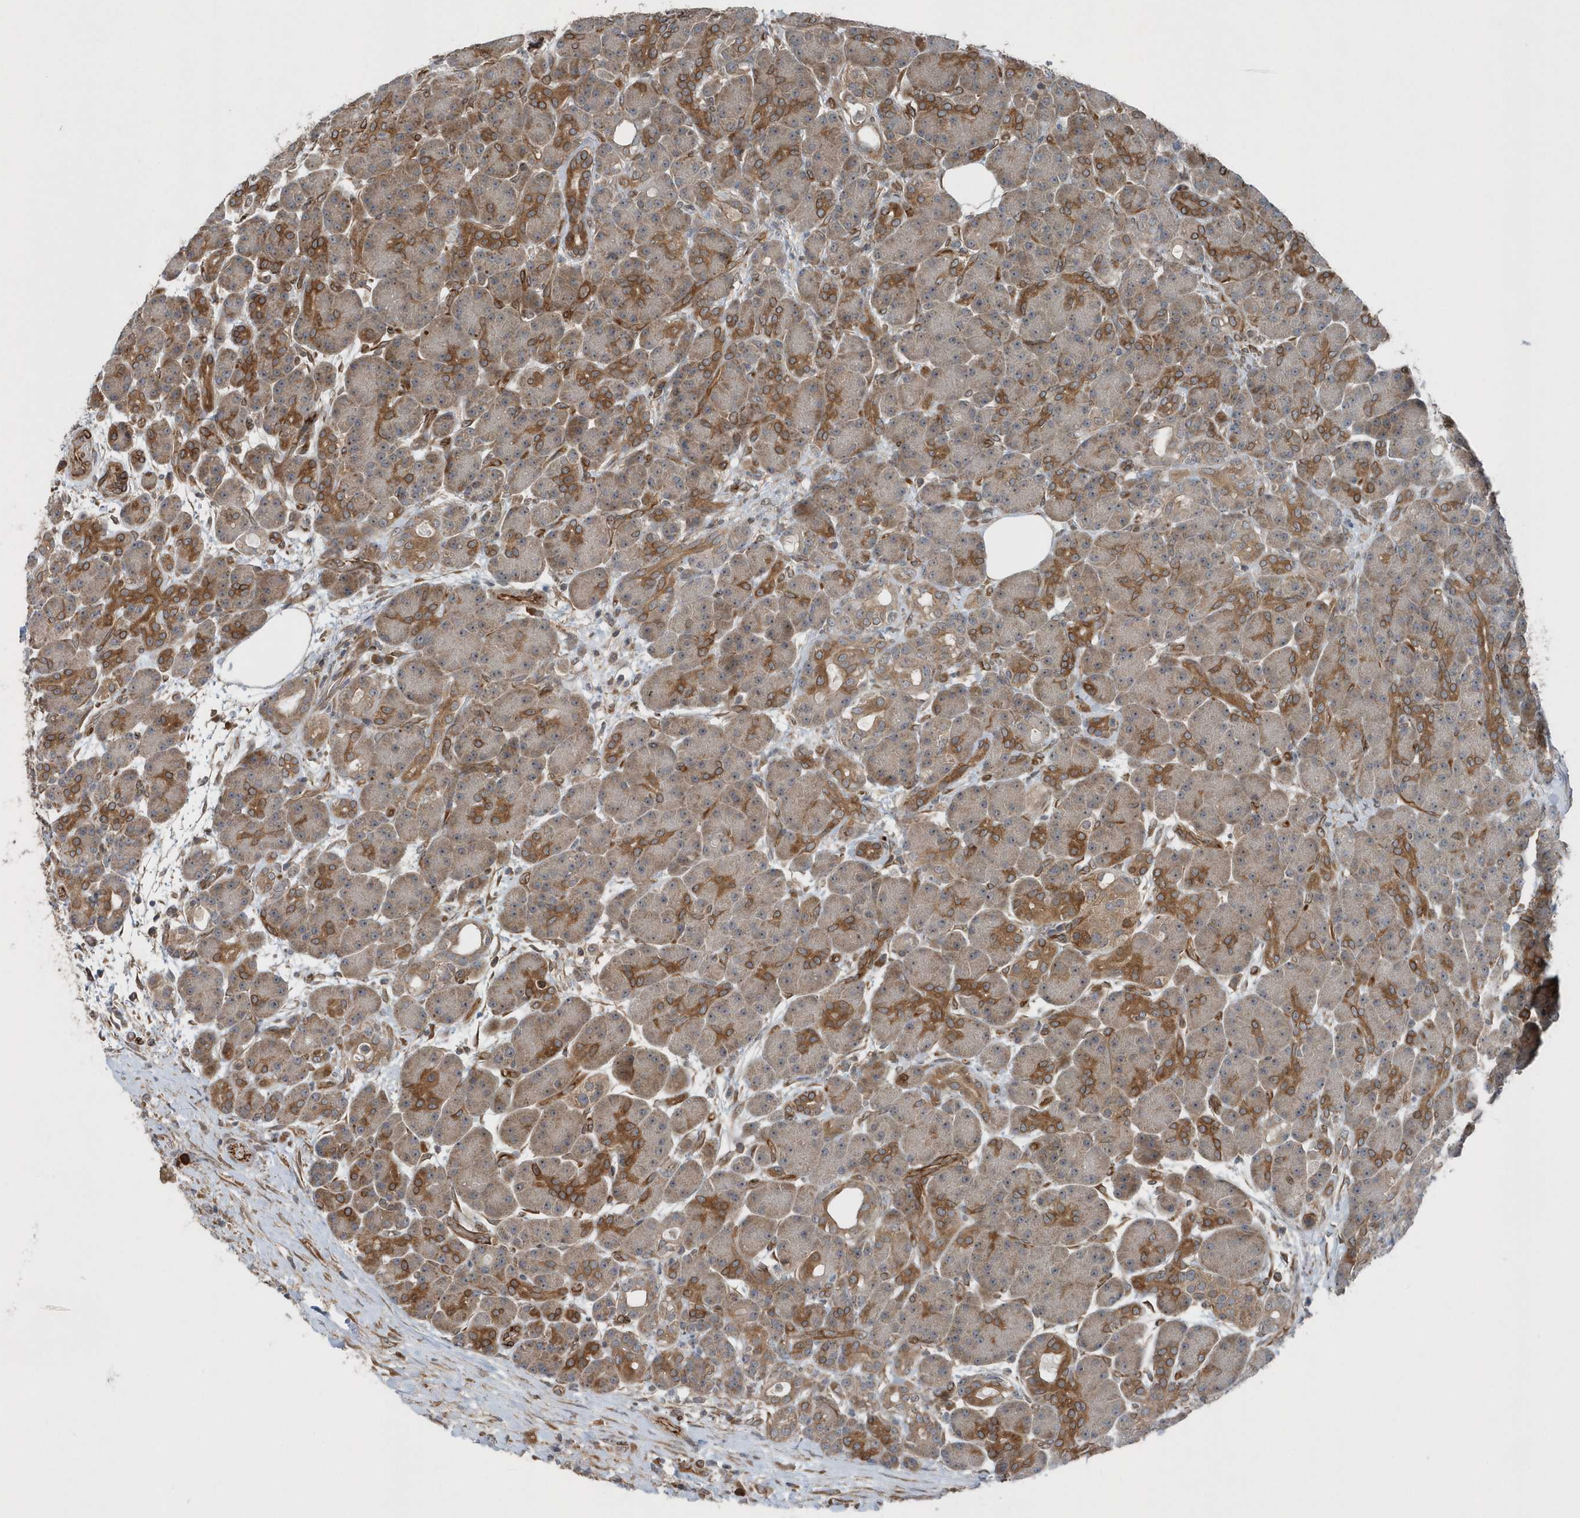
{"staining": {"intensity": "moderate", "quantity": "25%-75%", "location": "cytoplasmic/membranous"}, "tissue": "pancreas", "cell_type": "Exocrine glandular cells", "image_type": "normal", "snomed": [{"axis": "morphology", "description": "Normal tissue, NOS"}, {"axis": "topography", "description": "Pancreas"}], "caption": "This is a histology image of immunohistochemistry (IHC) staining of benign pancreas, which shows moderate staining in the cytoplasmic/membranous of exocrine glandular cells.", "gene": "MCC", "patient": {"sex": "male", "age": 63}}